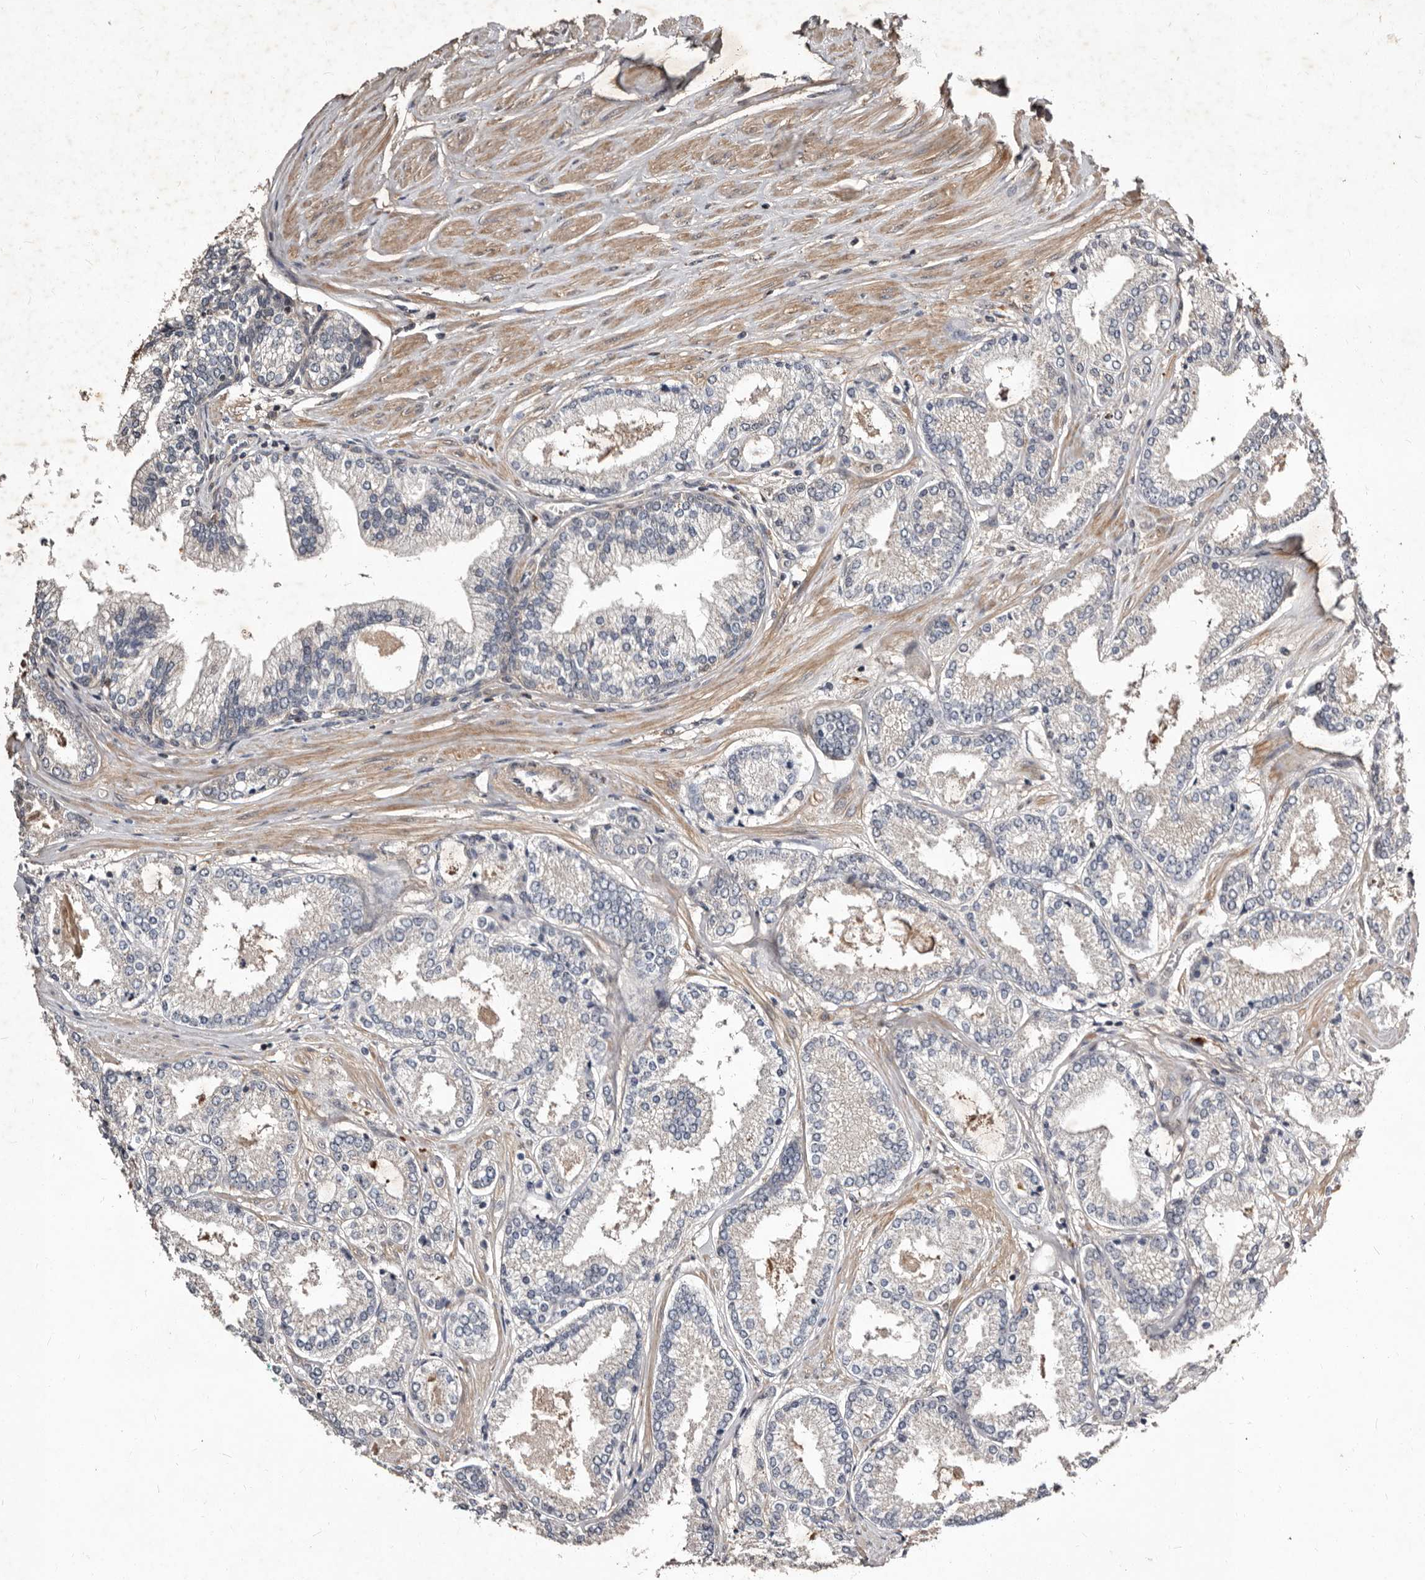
{"staining": {"intensity": "negative", "quantity": "none", "location": "none"}, "tissue": "prostate cancer", "cell_type": "Tumor cells", "image_type": "cancer", "snomed": [{"axis": "morphology", "description": "Adenocarcinoma, Low grade"}, {"axis": "topography", "description": "Prostate"}], "caption": "Immunohistochemistry (IHC) histopathology image of prostate cancer stained for a protein (brown), which displays no expression in tumor cells.", "gene": "MKRN3", "patient": {"sex": "male", "age": 62}}